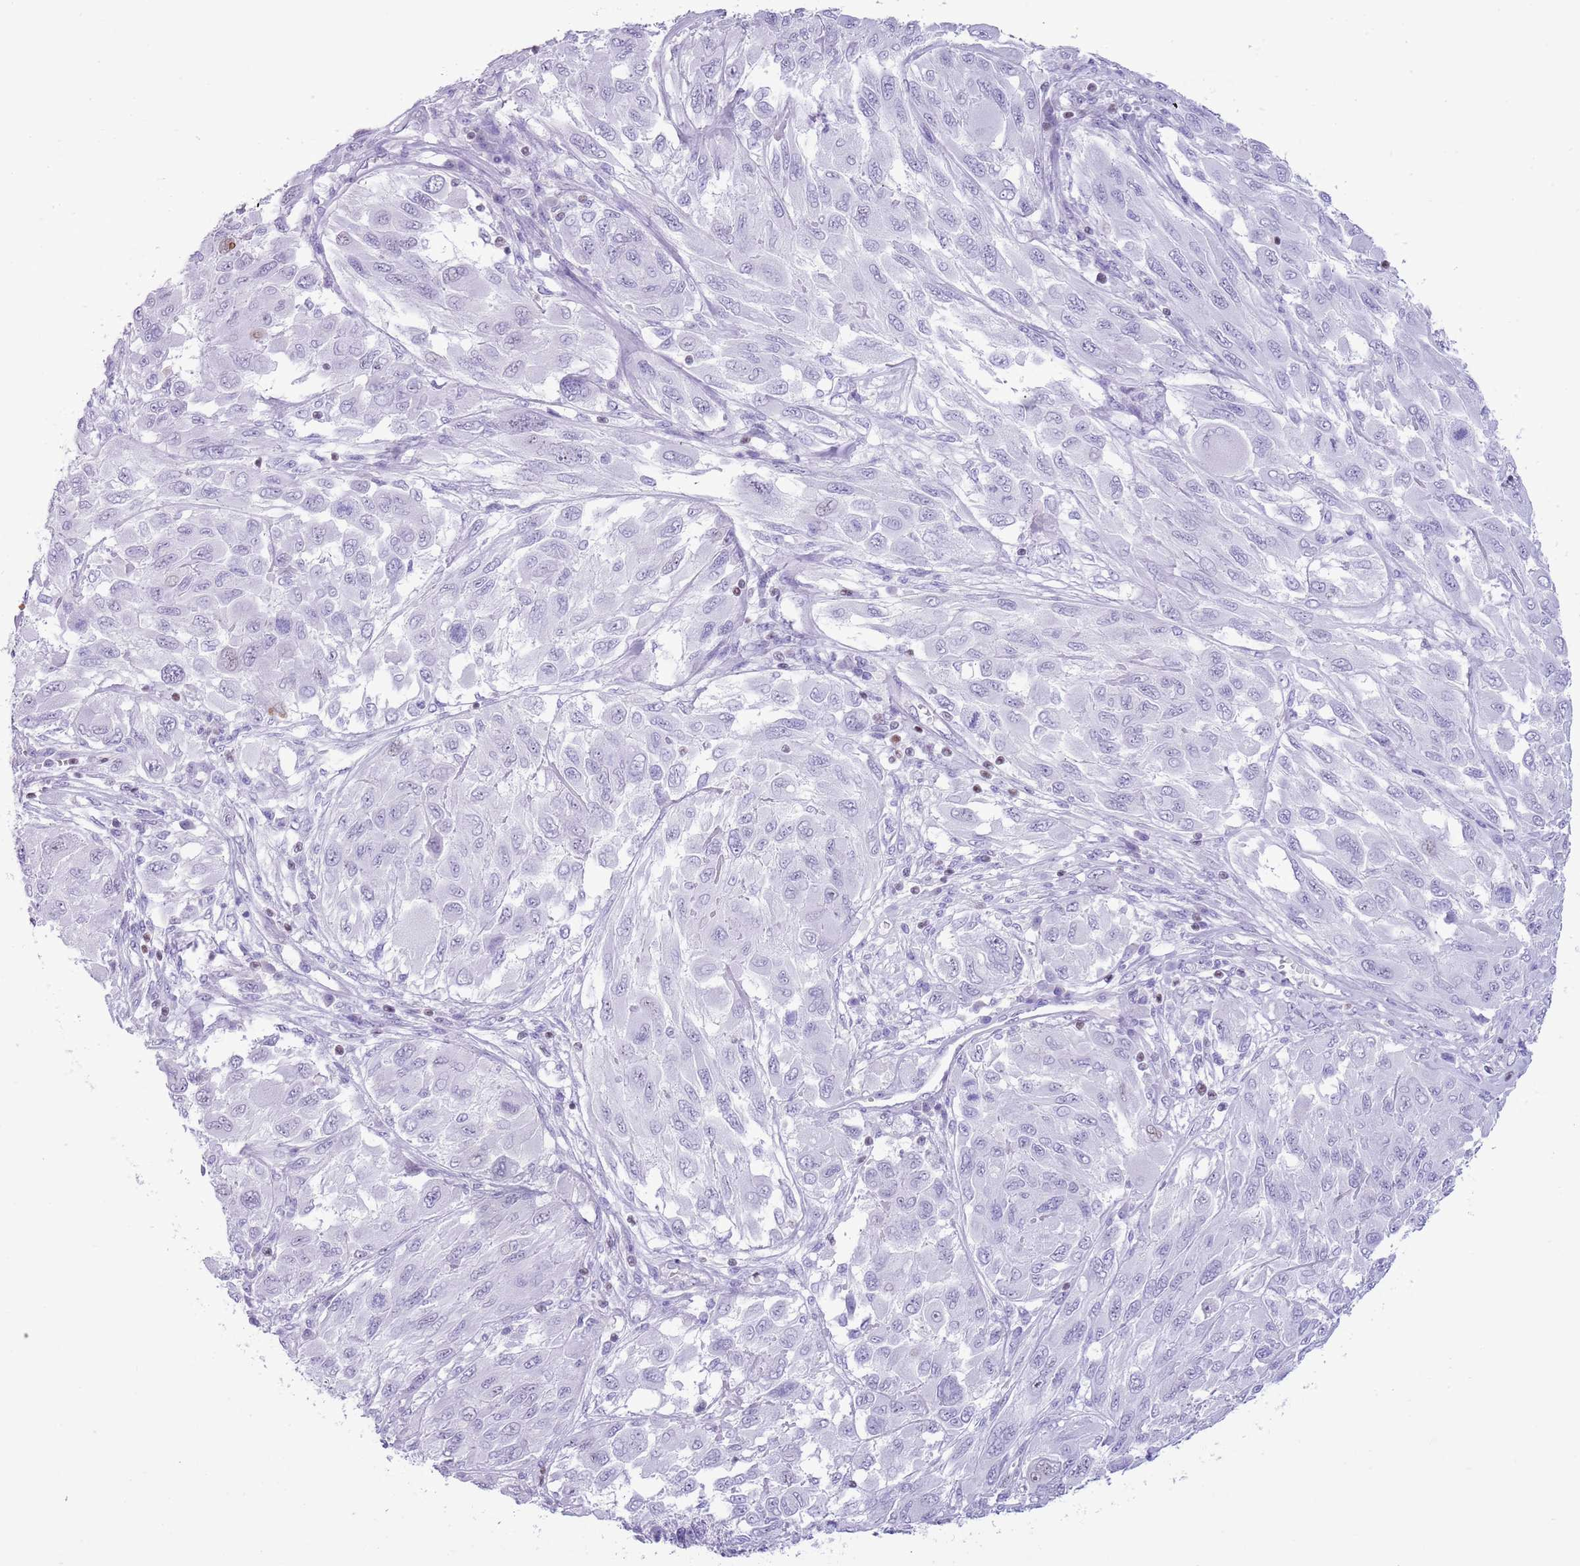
{"staining": {"intensity": "negative", "quantity": "none", "location": "none"}, "tissue": "melanoma", "cell_type": "Tumor cells", "image_type": "cancer", "snomed": [{"axis": "morphology", "description": "Malignant melanoma, NOS"}, {"axis": "topography", "description": "Skin"}], "caption": "Tumor cells show no significant protein positivity in melanoma. (Stains: DAB immunohistochemistry (IHC) with hematoxylin counter stain, Microscopy: brightfield microscopy at high magnification).", "gene": "BCL11B", "patient": {"sex": "female", "age": 91}}